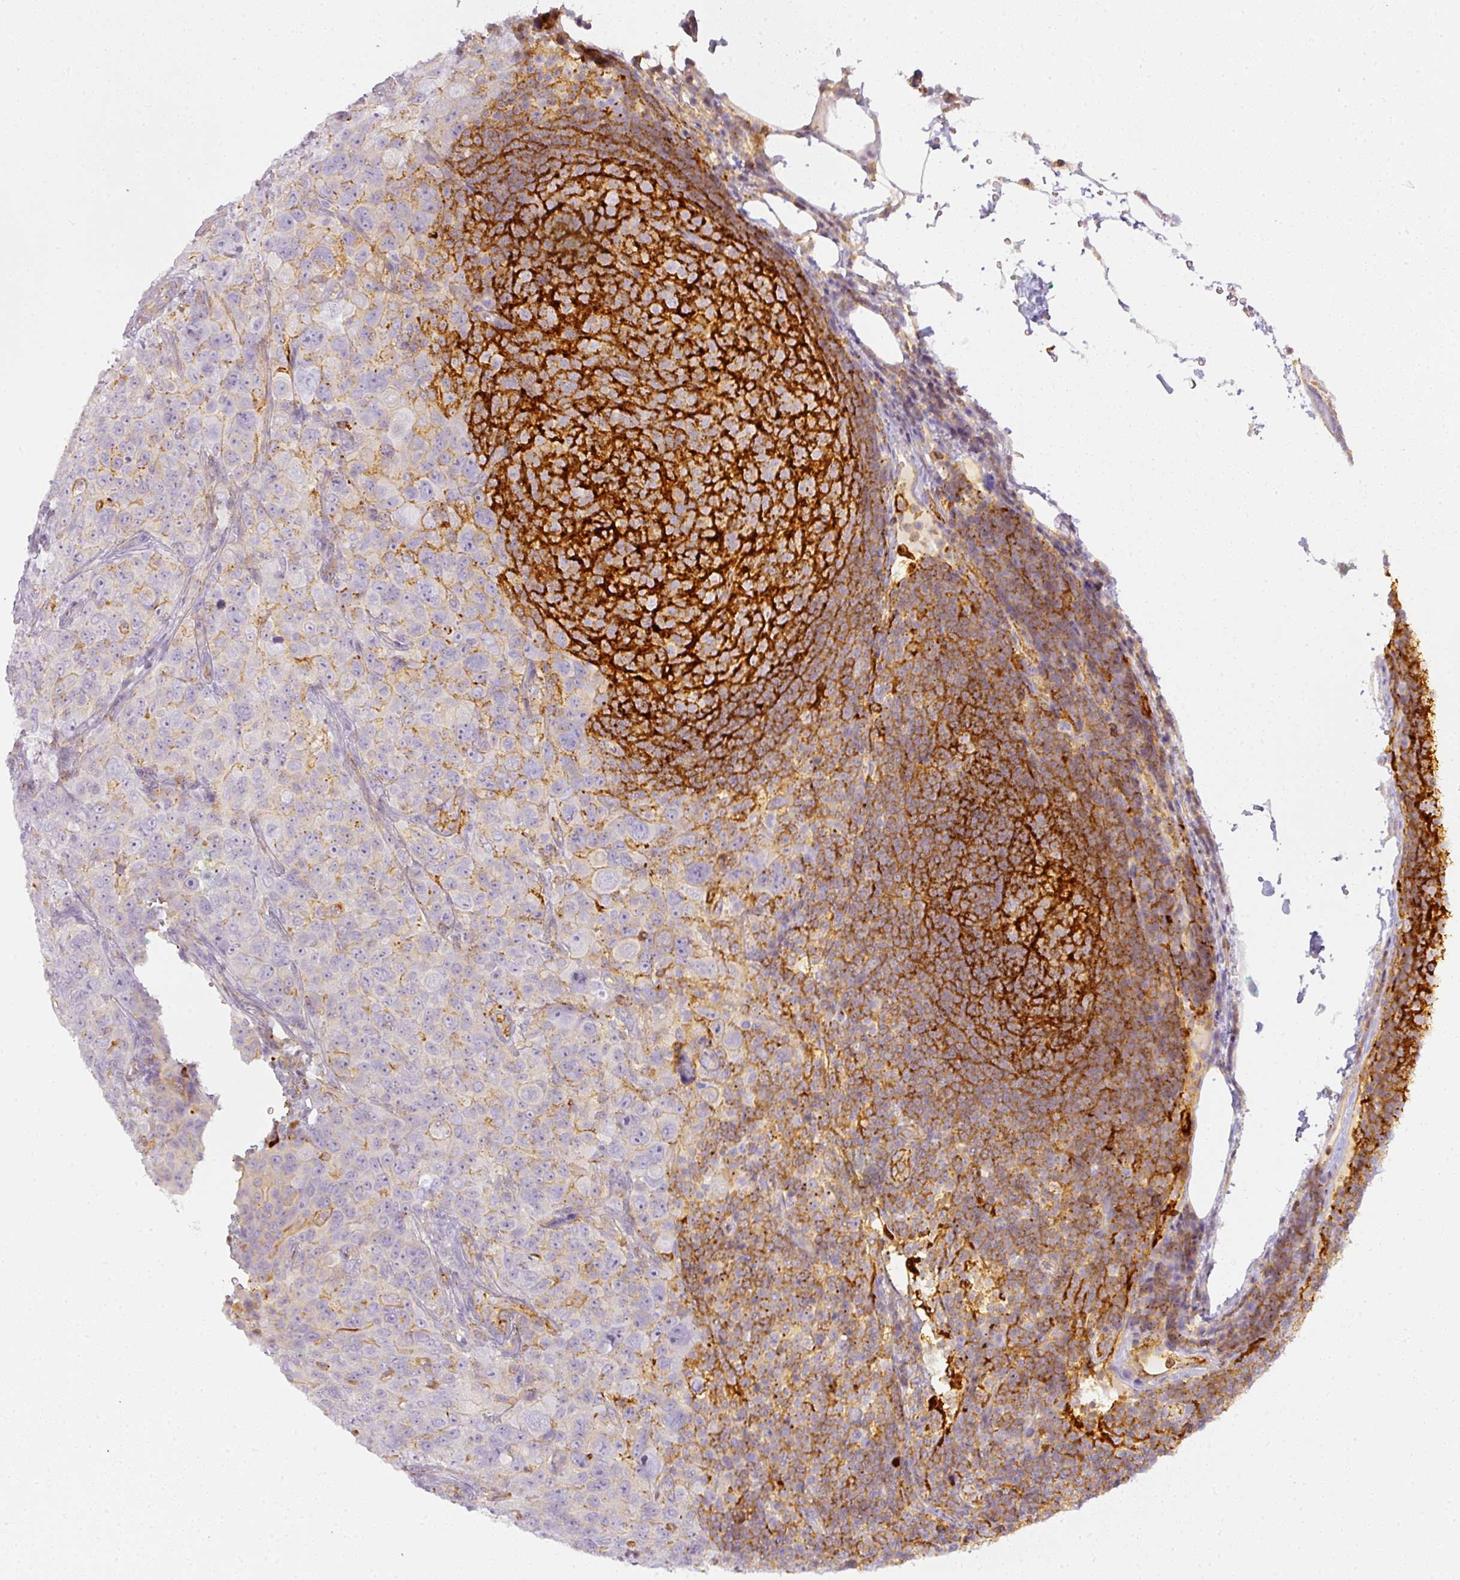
{"staining": {"intensity": "negative", "quantity": "none", "location": "none"}, "tissue": "pancreatic cancer", "cell_type": "Tumor cells", "image_type": "cancer", "snomed": [{"axis": "morphology", "description": "Adenocarcinoma, NOS"}, {"axis": "topography", "description": "Pancreas"}], "caption": "High magnification brightfield microscopy of pancreatic cancer (adenocarcinoma) stained with DAB (brown) and counterstained with hematoxylin (blue): tumor cells show no significant staining. The staining is performed using DAB brown chromogen with nuclei counter-stained in using hematoxylin.", "gene": "TMEM42", "patient": {"sex": "male", "age": 68}}